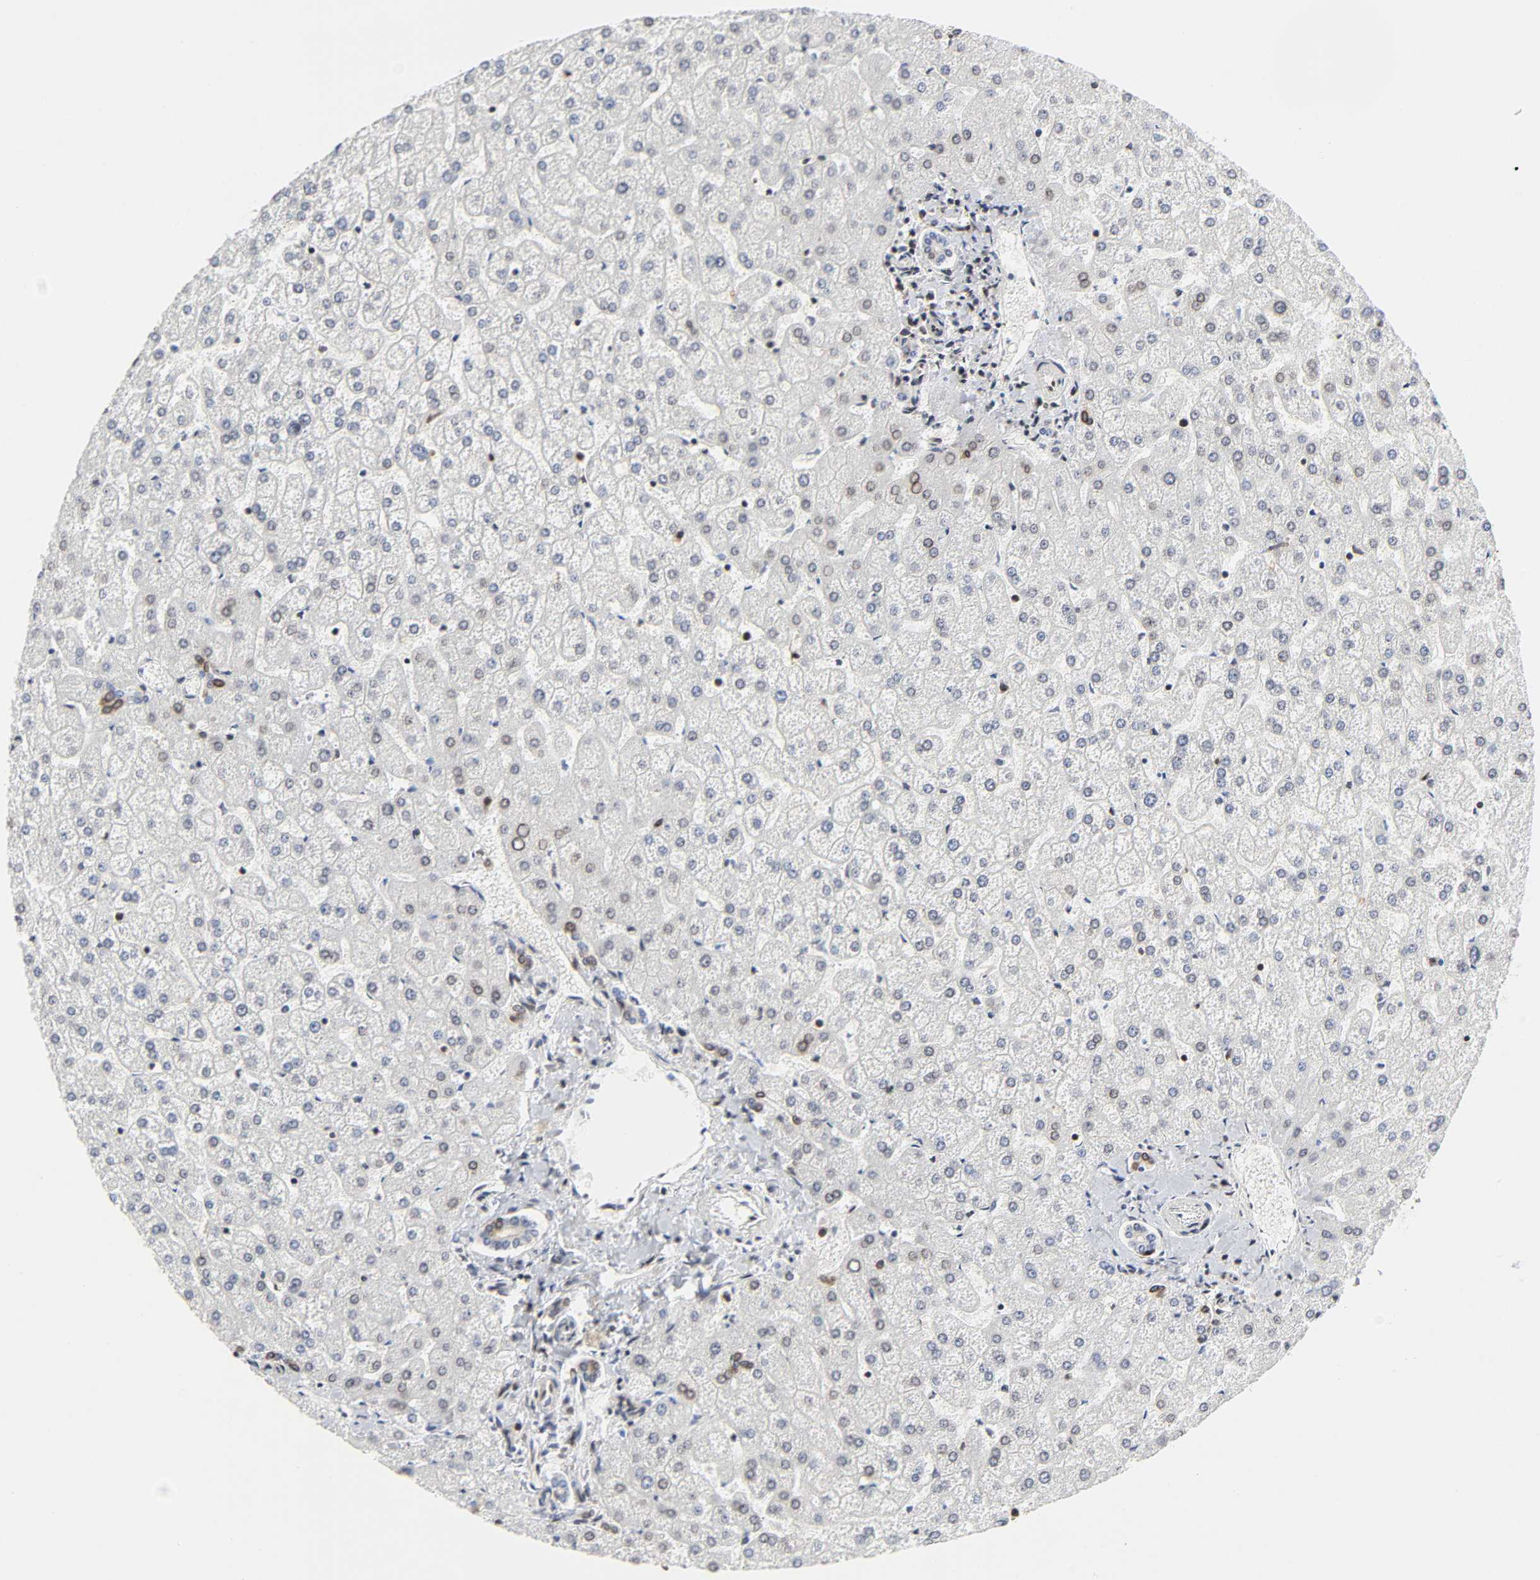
{"staining": {"intensity": "moderate", "quantity": ">75%", "location": "cytoplasmic/membranous,nuclear"}, "tissue": "liver", "cell_type": "Cholangiocytes", "image_type": "normal", "snomed": [{"axis": "morphology", "description": "Normal tissue, NOS"}, {"axis": "topography", "description": "Liver"}], "caption": "An immunohistochemistry (IHC) histopathology image of normal tissue is shown. Protein staining in brown shows moderate cytoplasmic/membranous,nuclear positivity in liver within cholangiocytes. Immunohistochemistry stains the protein of interest in brown and the nuclei are stained blue.", "gene": "RANGAP1", "patient": {"sex": "female", "age": 32}}